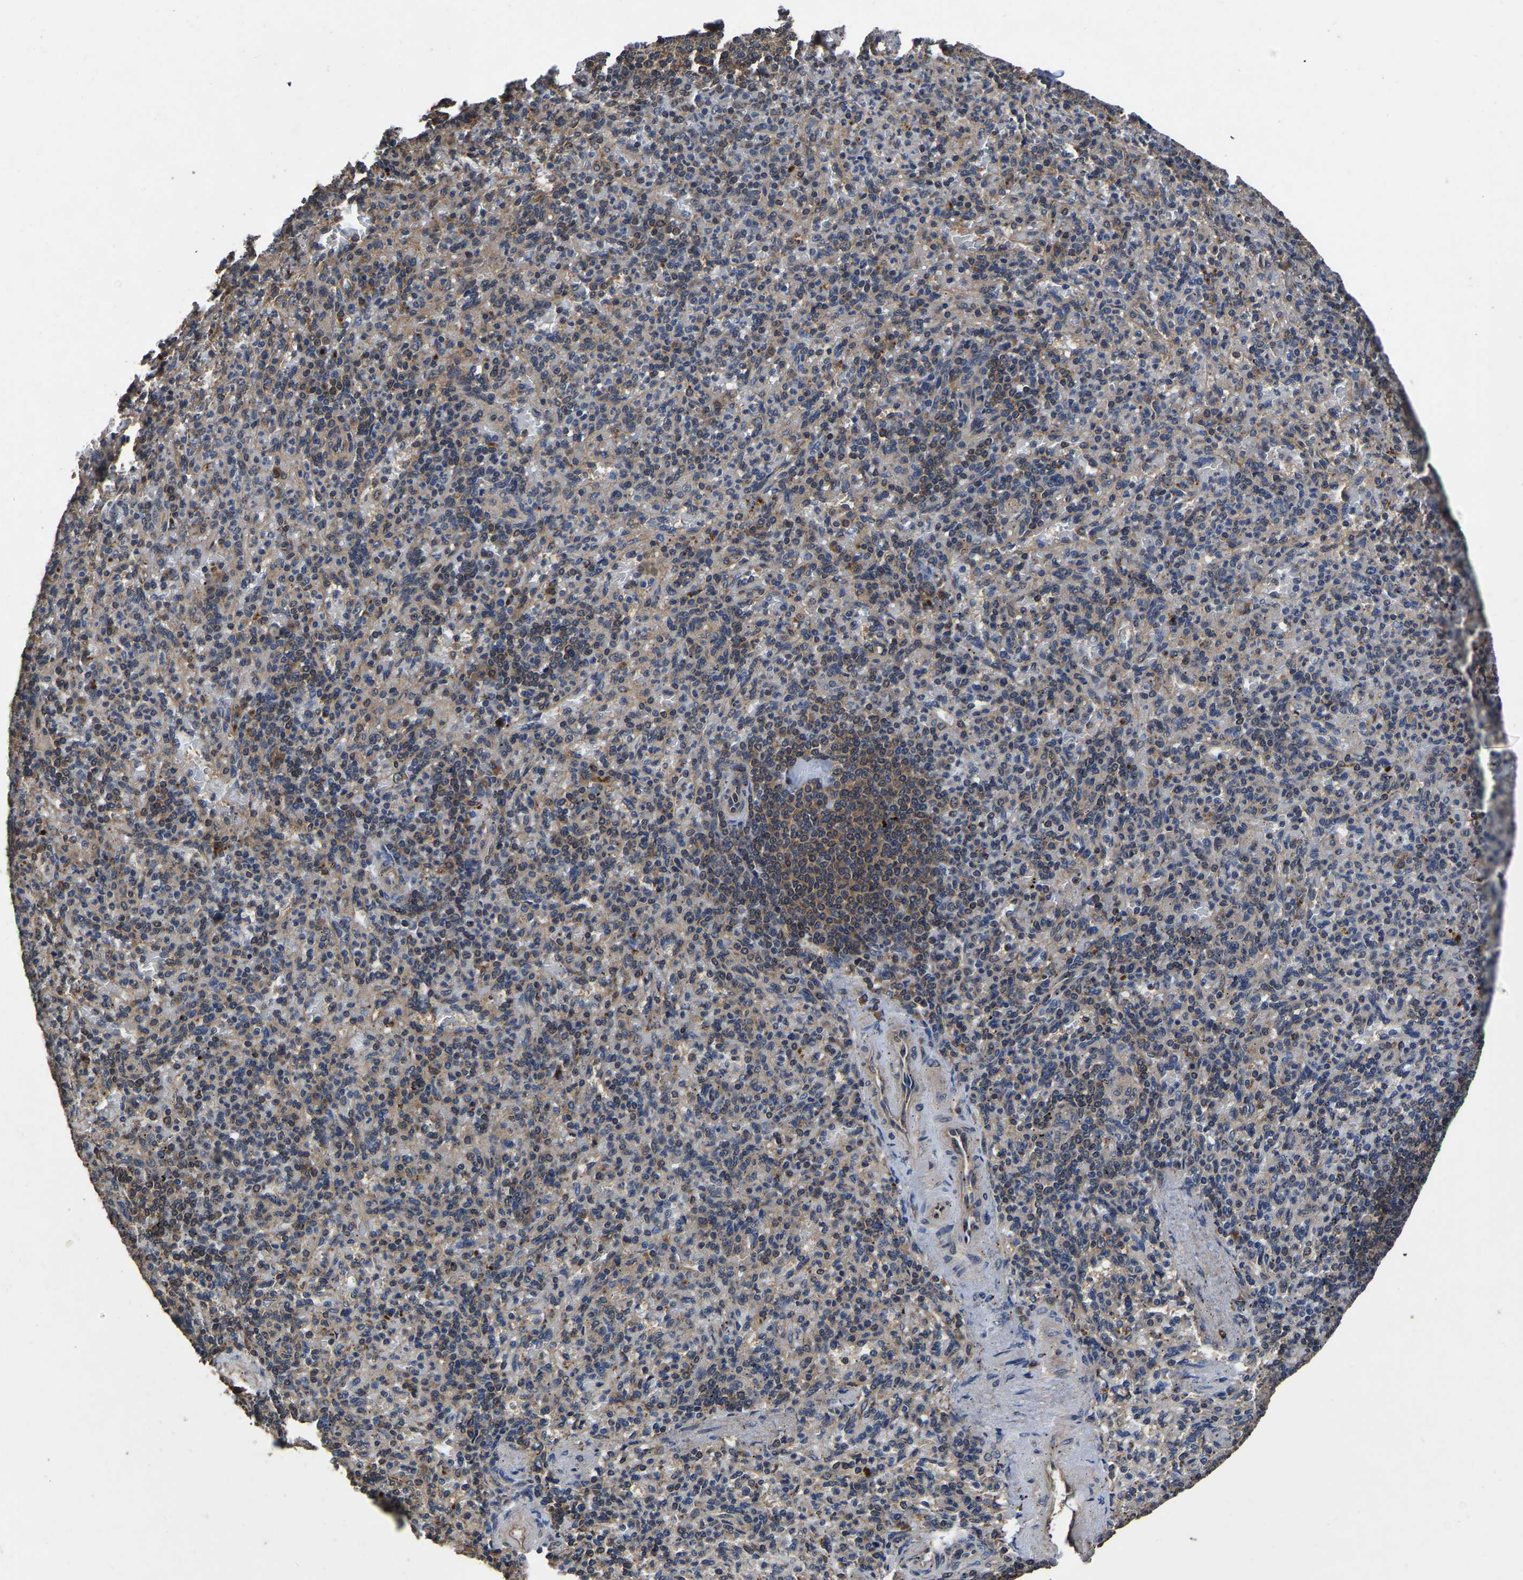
{"staining": {"intensity": "moderate", "quantity": "25%-75%", "location": "cytoplasmic/membranous"}, "tissue": "spleen", "cell_type": "Cells in red pulp", "image_type": "normal", "snomed": [{"axis": "morphology", "description": "Normal tissue, NOS"}, {"axis": "topography", "description": "Spleen"}], "caption": "IHC of unremarkable spleen displays medium levels of moderate cytoplasmic/membranous staining in about 25%-75% of cells in red pulp.", "gene": "CRYZL1", "patient": {"sex": "female", "age": 74}}